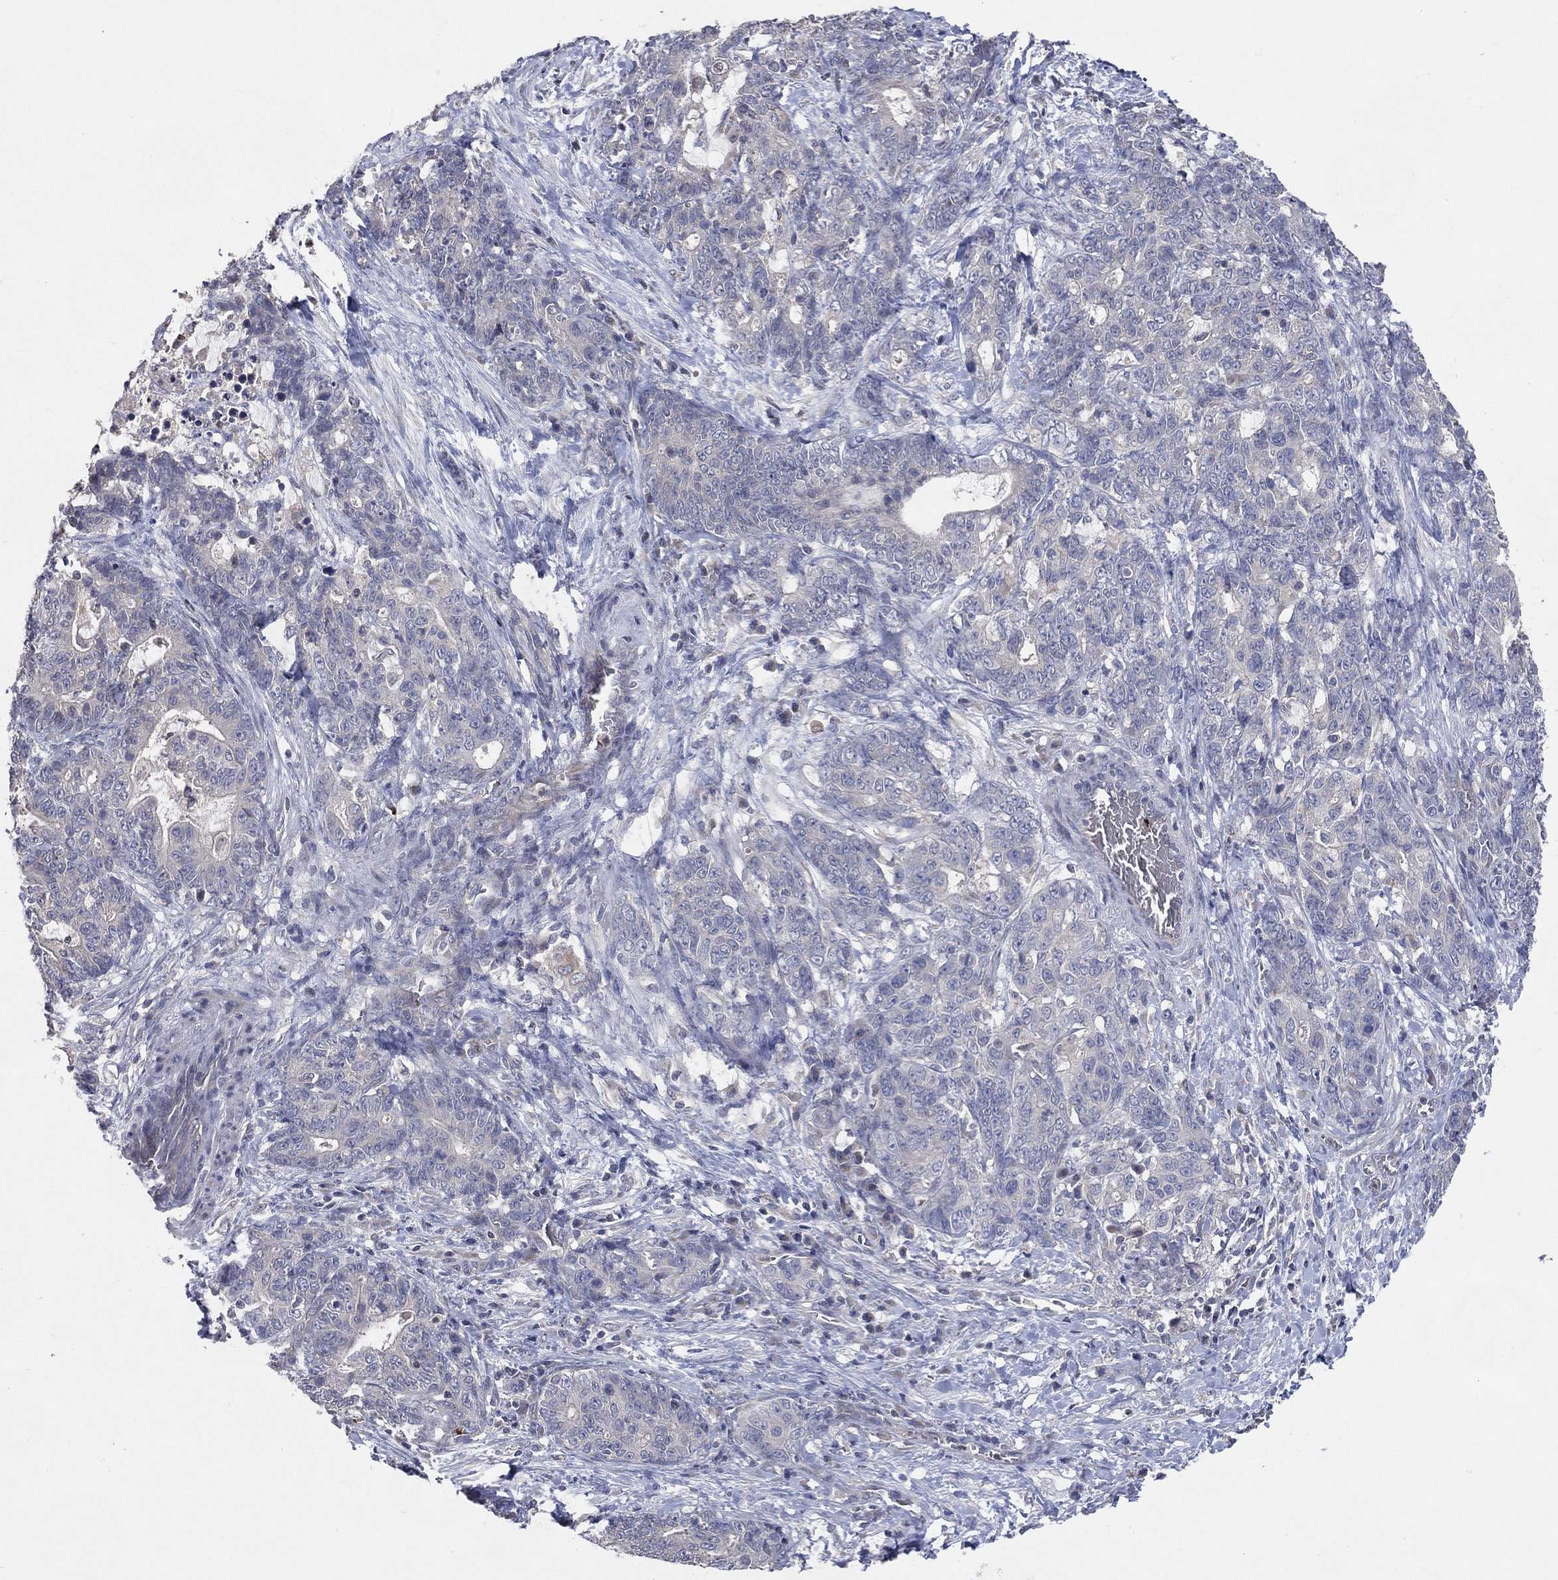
{"staining": {"intensity": "negative", "quantity": "none", "location": "none"}, "tissue": "stomach cancer", "cell_type": "Tumor cells", "image_type": "cancer", "snomed": [{"axis": "morphology", "description": "Normal tissue, NOS"}, {"axis": "morphology", "description": "Adenocarcinoma, NOS"}, {"axis": "topography", "description": "Stomach"}], "caption": "Protein analysis of stomach adenocarcinoma displays no significant expression in tumor cells. Brightfield microscopy of IHC stained with DAB (brown) and hematoxylin (blue), captured at high magnification.", "gene": "DNAH7", "patient": {"sex": "female", "age": 64}}